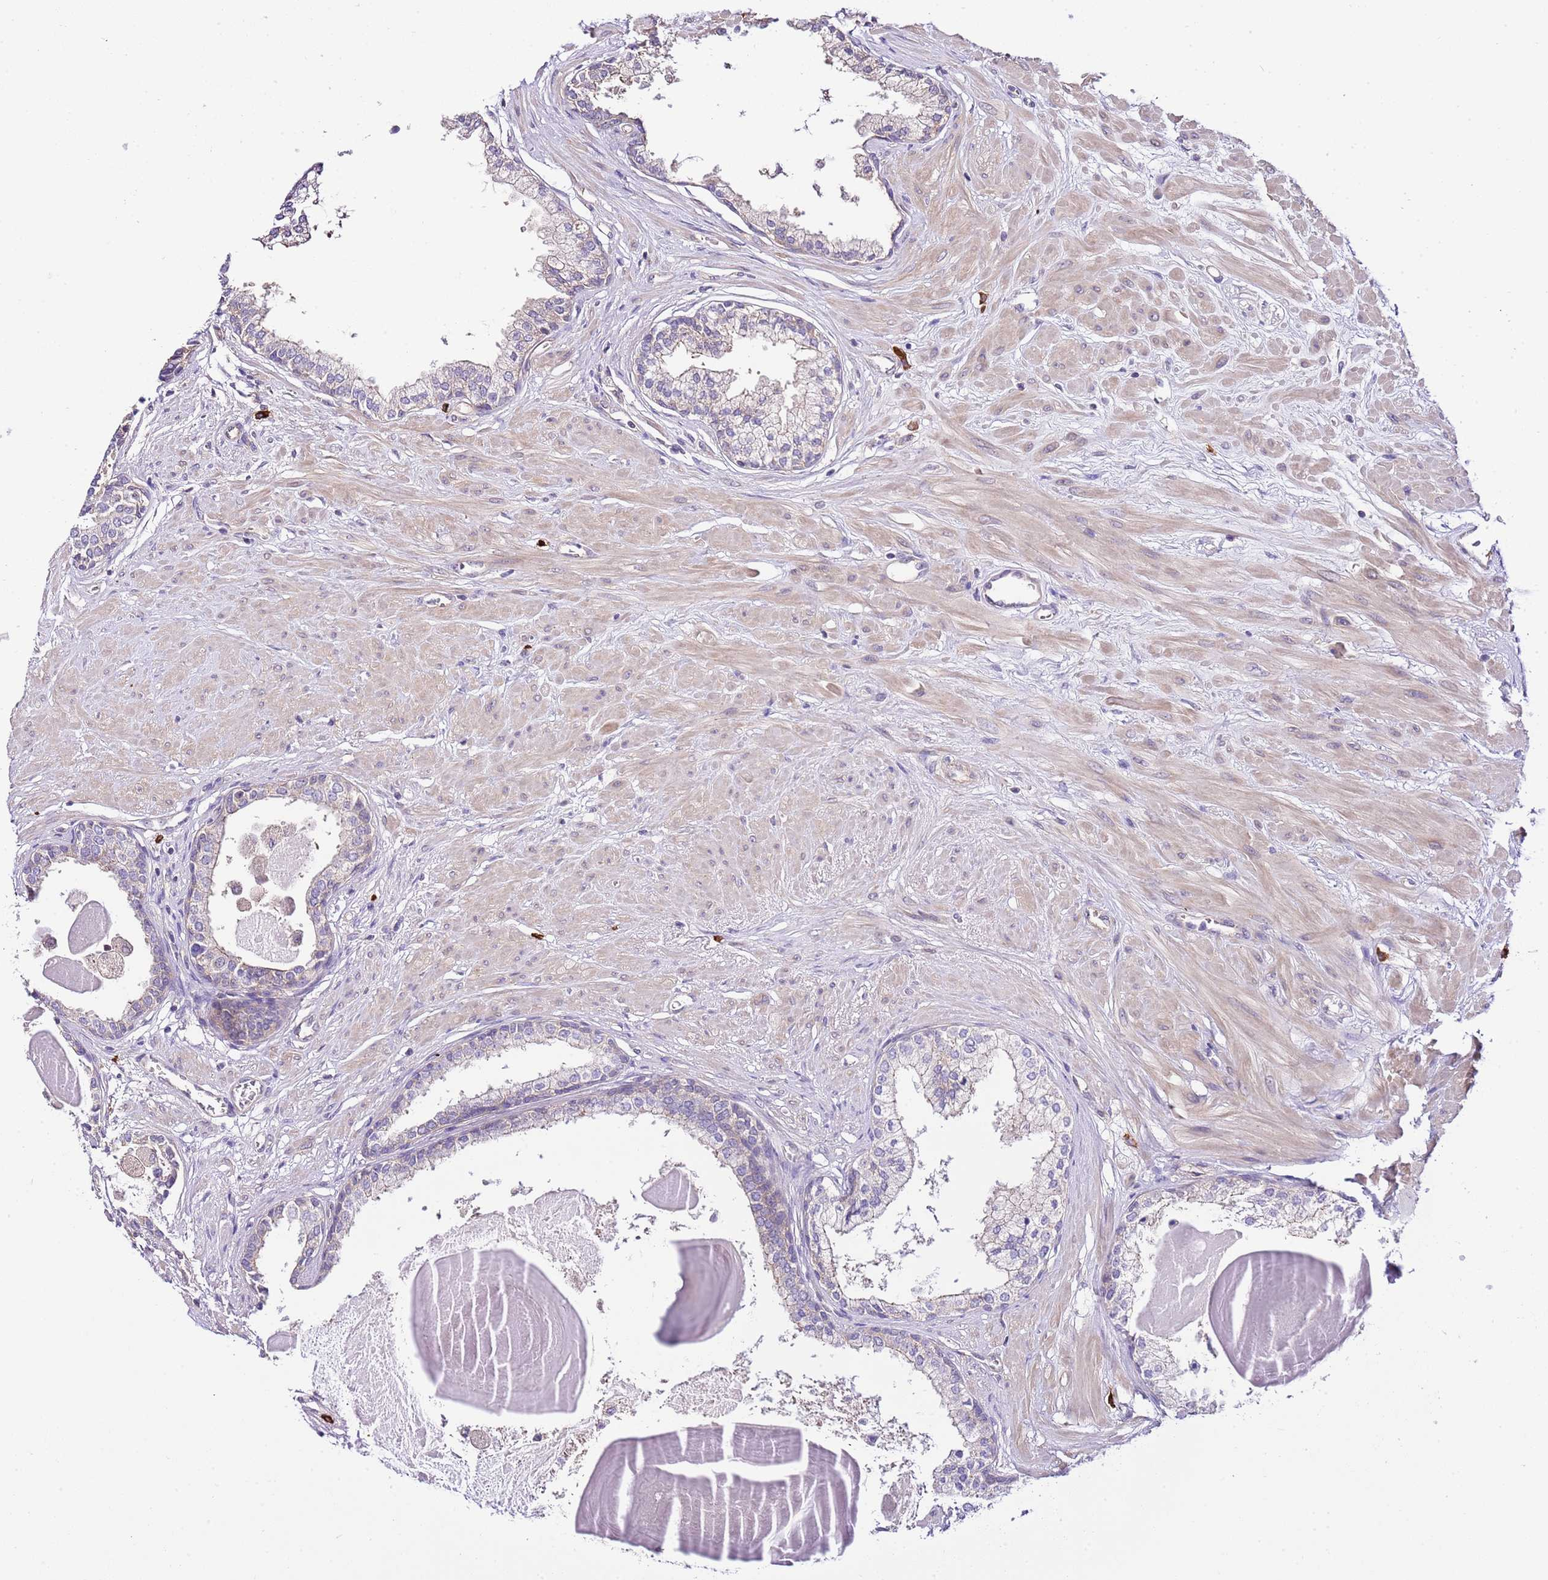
{"staining": {"intensity": "moderate", "quantity": "<25%", "location": "cytoplasmic/membranous"}, "tissue": "prostate", "cell_type": "Glandular cells", "image_type": "normal", "snomed": [{"axis": "morphology", "description": "Normal tissue, NOS"}, {"axis": "topography", "description": "Prostate"}], "caption": "This photomicrograph shows immunohistochemistry (IHC) staining of normal human prostate, with low moderate cytoplasmic/membranous positivity in about <25% of glandular cells.", "gene": "DONSON", "patient": {"sex": "male", "age": 57}}